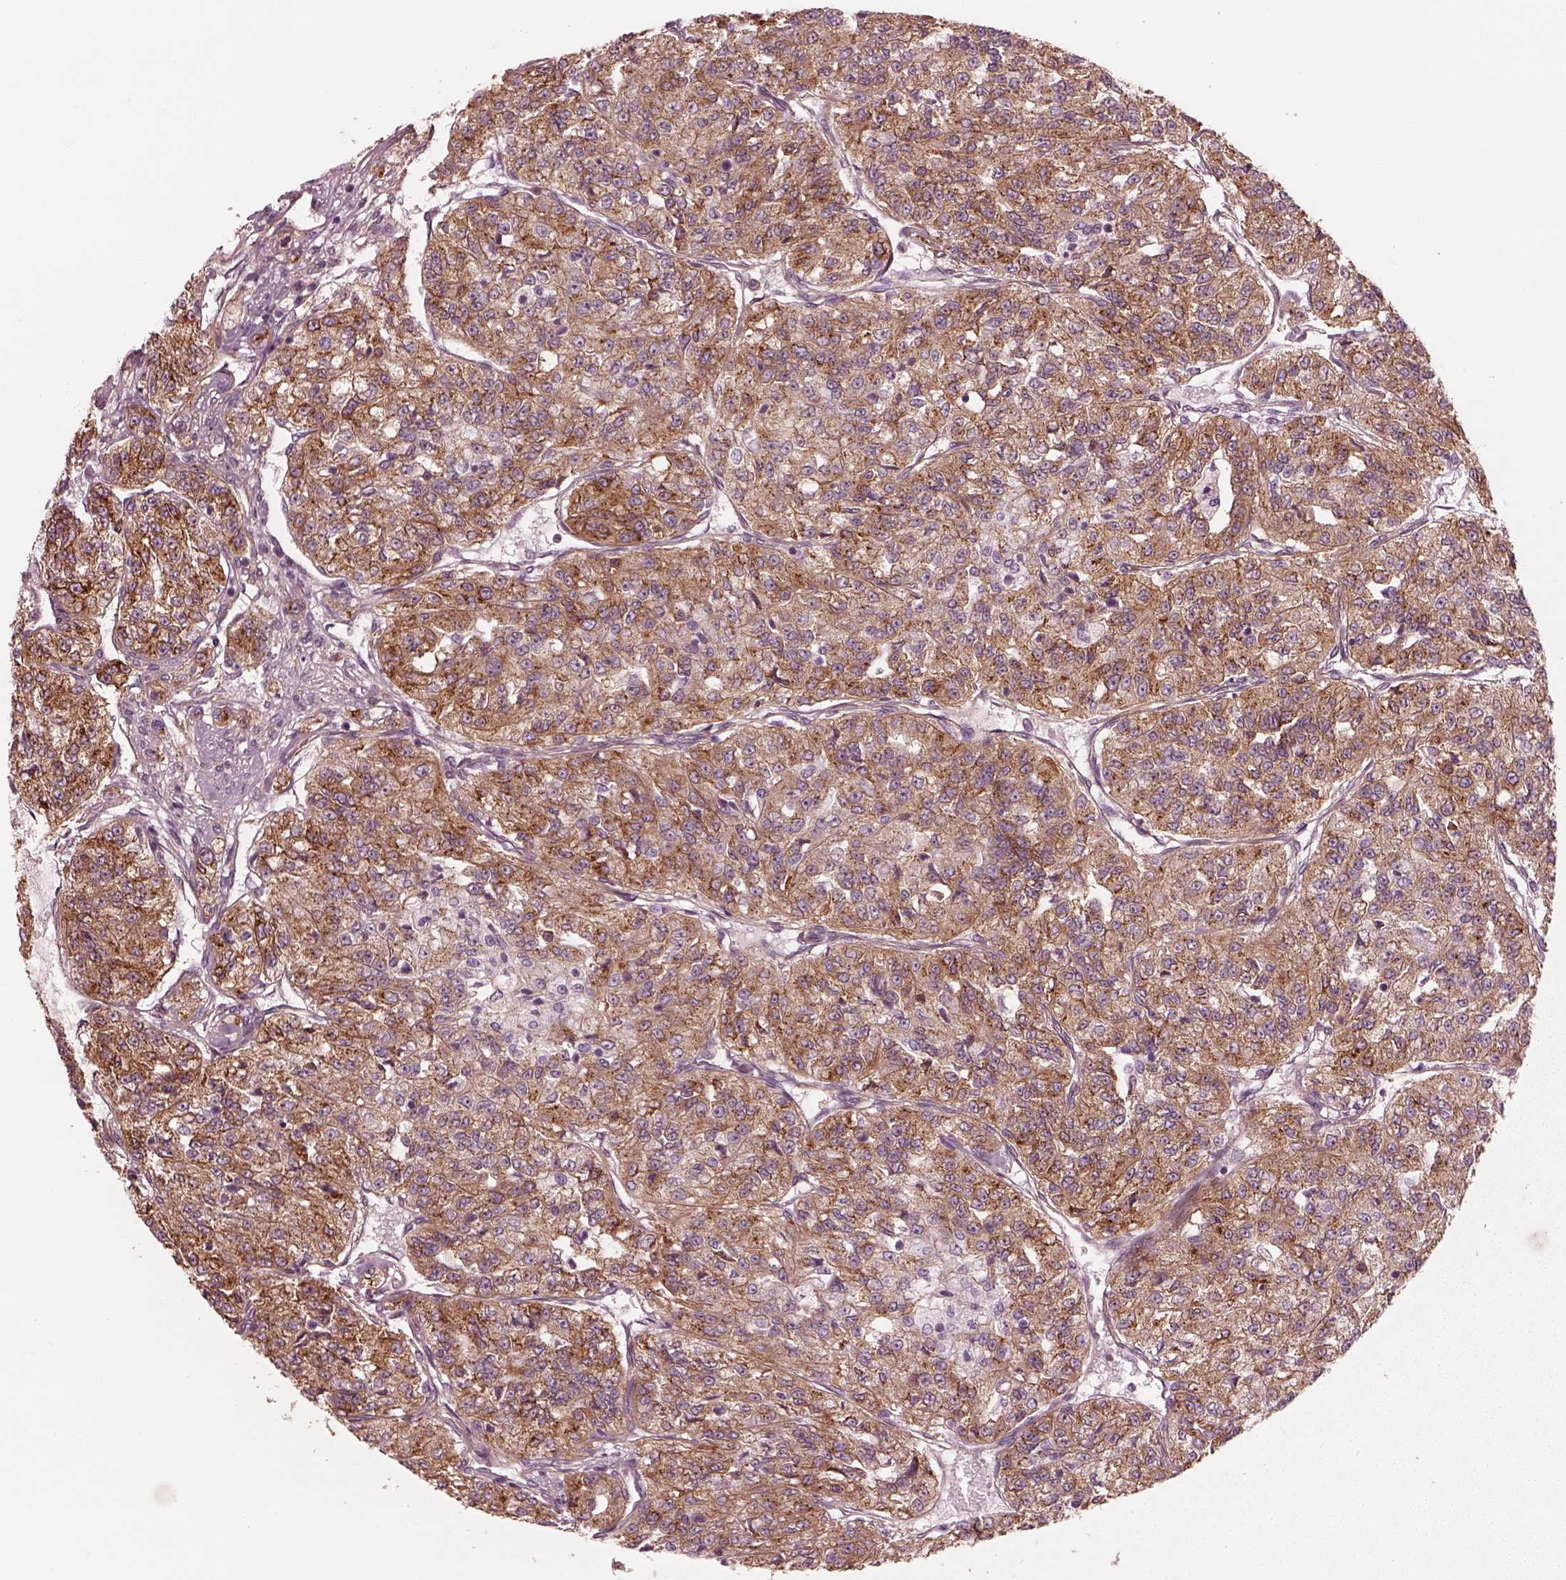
{"staining": {"intensity": "strong", "quantity": ">75%", "location": "cytoplasmic/membranous"}, "tissue": "renal cancer", "cell_type": "Tumor cells", "image_type": "cancer", "snomed": [{"axis": "morphology", "description": "Adenocarcinoma, NOS"}, {"axis": "topography", "description": "Kidney"}], "caption": "The micrograph shows a brown stain indicating the presence of a protein in the cytoplasmic/membranous of tumor cells in renal cancer (adenocarcinoma). (brown staining indicates protein expression, while blue staining denotes nuclei).", "gene": "ELAPOR1", "patient": {"sex": "female", "age": 63}}